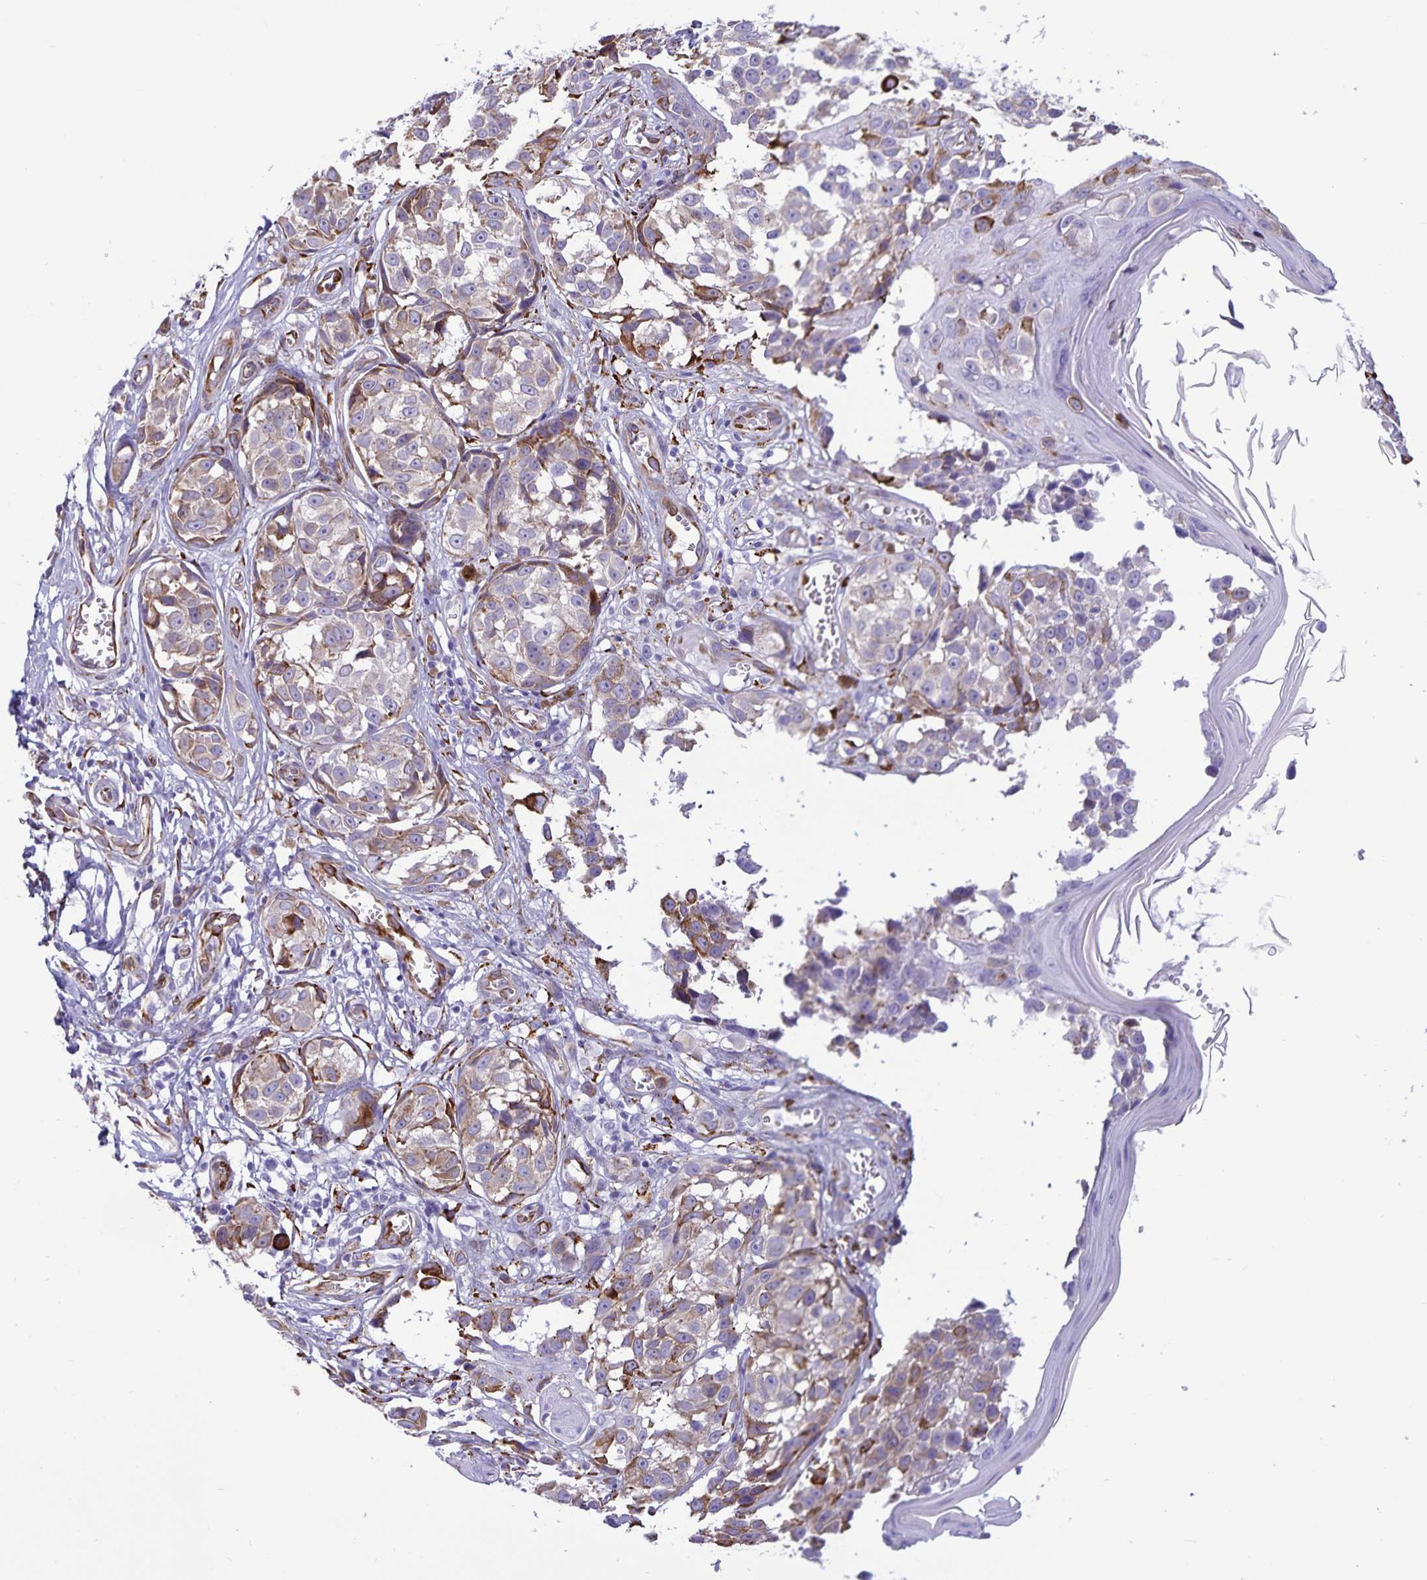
{"staining": {"intensity": "moderate", "quantity": ">75%", "location": "cytoplasmic/membranous"}, "tissue": "melanoma", "cell_type": "Tumor cells", "image_type": "cancer", "snomed": [{"axis": "morphology", "description": "Malignant melanoma, NOS"}, {"axis": "topography", "description": "Skin"}], "caption": "High-power microscopy captured an IHC photomicrograph of melanoma, revealing moderate cytoplasmic/membranous positivity in approximately >75% of tumor cells. (DAB IHC, brown staining for protein, blue staining for nuclei).", "gene": "RCN1", "patient": {"sex": "male", "age": 73}}